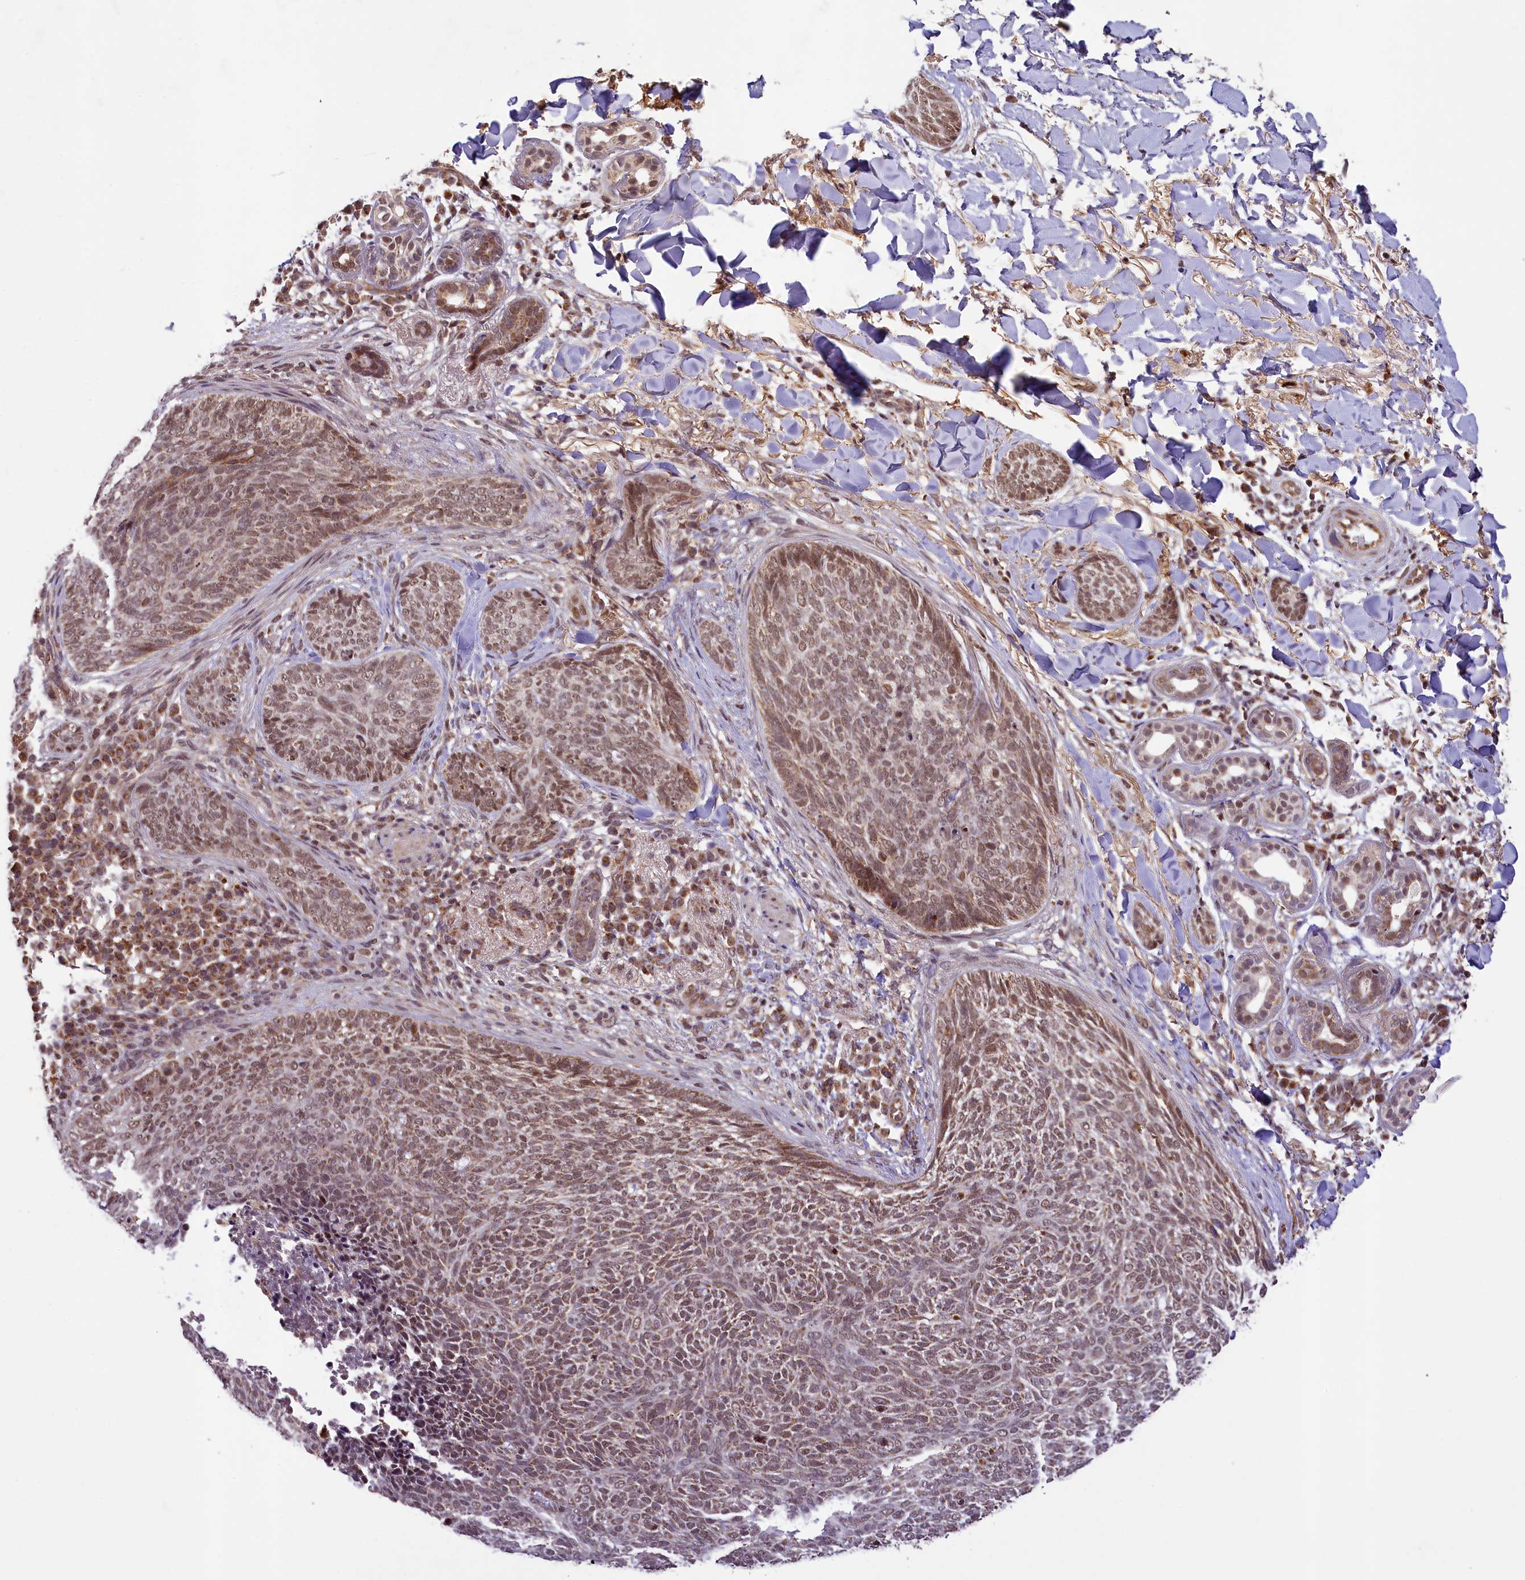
{"staining": {"intensity": "moderate", "quantity": ">75%", "location": "nuclear"}, "tissue": "skin cancer", "cell_type": "Tumor cells", "image_type": "cancer", "snomed": [{"axis": "morphology", "description": "Basal cell carcinoma"}, {"axis": "topography", "description": "Skin"}], "caption": "Immunohistochemistry image of skin cancer stained for a protein (brown), which reveals medium levels of moderate nuclear expression in approximately >75% of tumor cells.", "gene": "PAF1", "patient": {"sex": "male", "age": 85}}